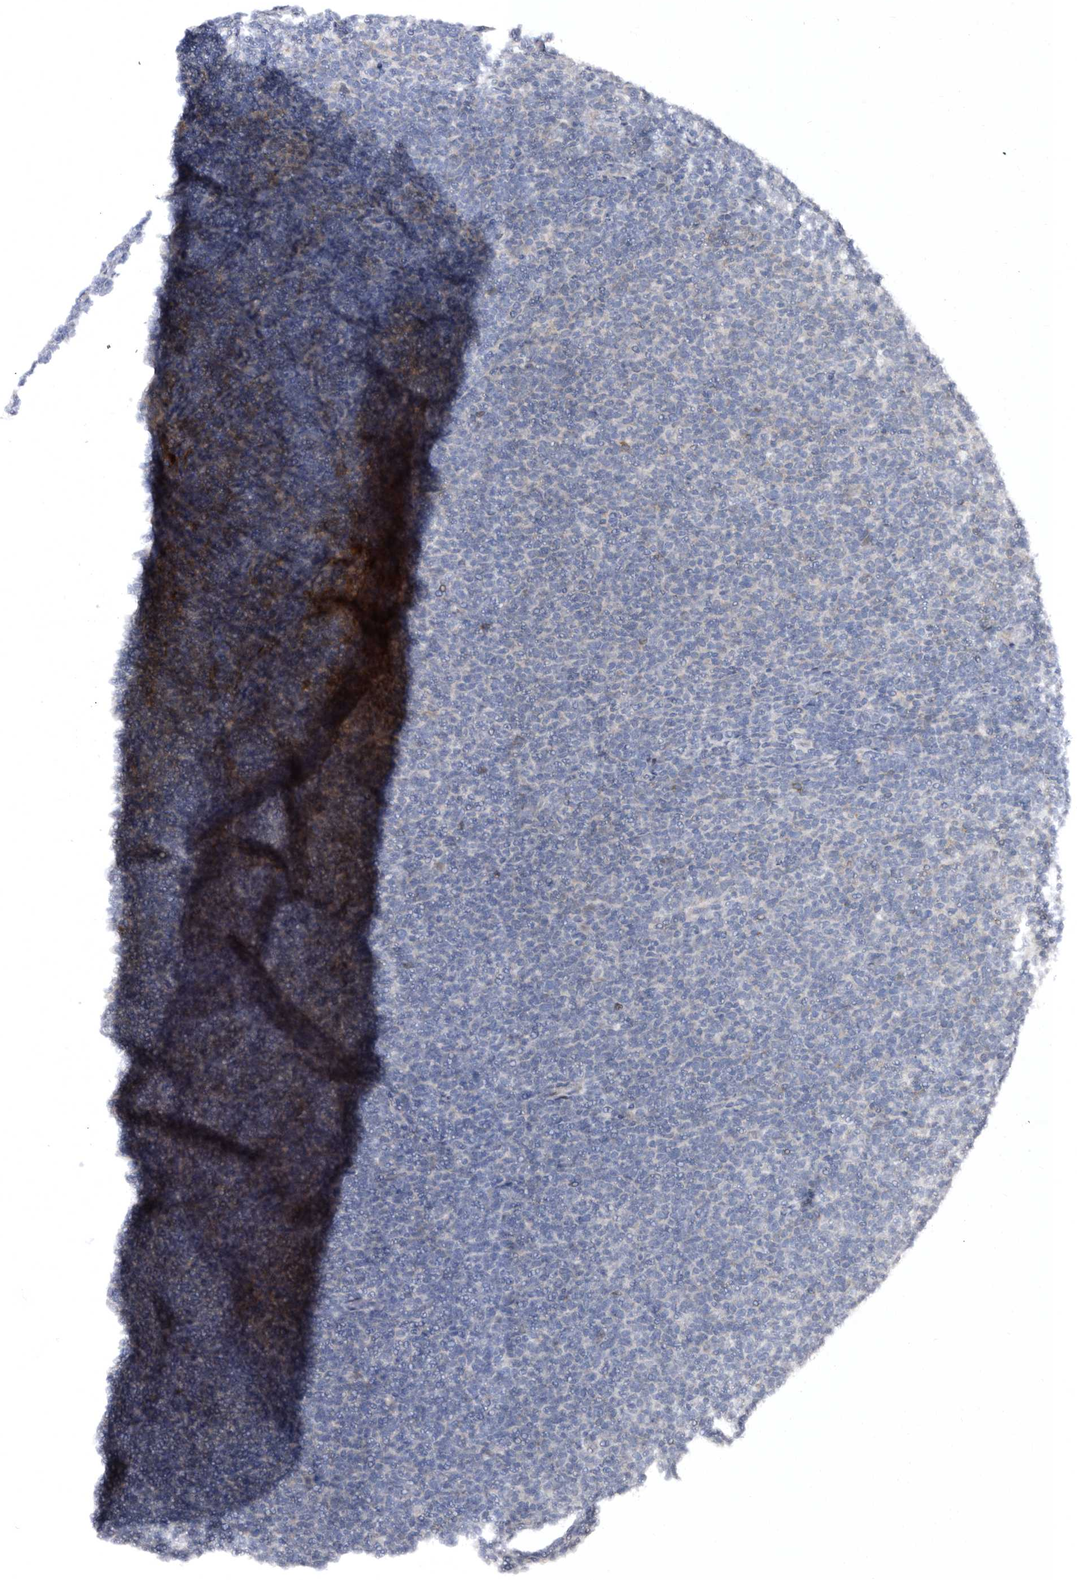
{"staining": {"intensity": "negative", "quantity": "none", "location": "none"}, "tissue": "lymphoma", "cell_type": "Tumor cells", "image_type": "cancer", "snomed": [{"axis": "morphology", "description": "Malignant lymphoma, non-Hodgkin's type, Low grade"}, {"axis": "topography", "description": "Lymph node"}], "caption": "Protein analysis of lymphoma demonstrates no significant positivity in tumor cells. The staining was performed using DAB to visualize the protein expression in brown, while the nuclei were stained in blue with hematoxylin (Magnification: 20x).", "gene": "PHF20L1", "patient": {"sex": "male", "age": 66}}